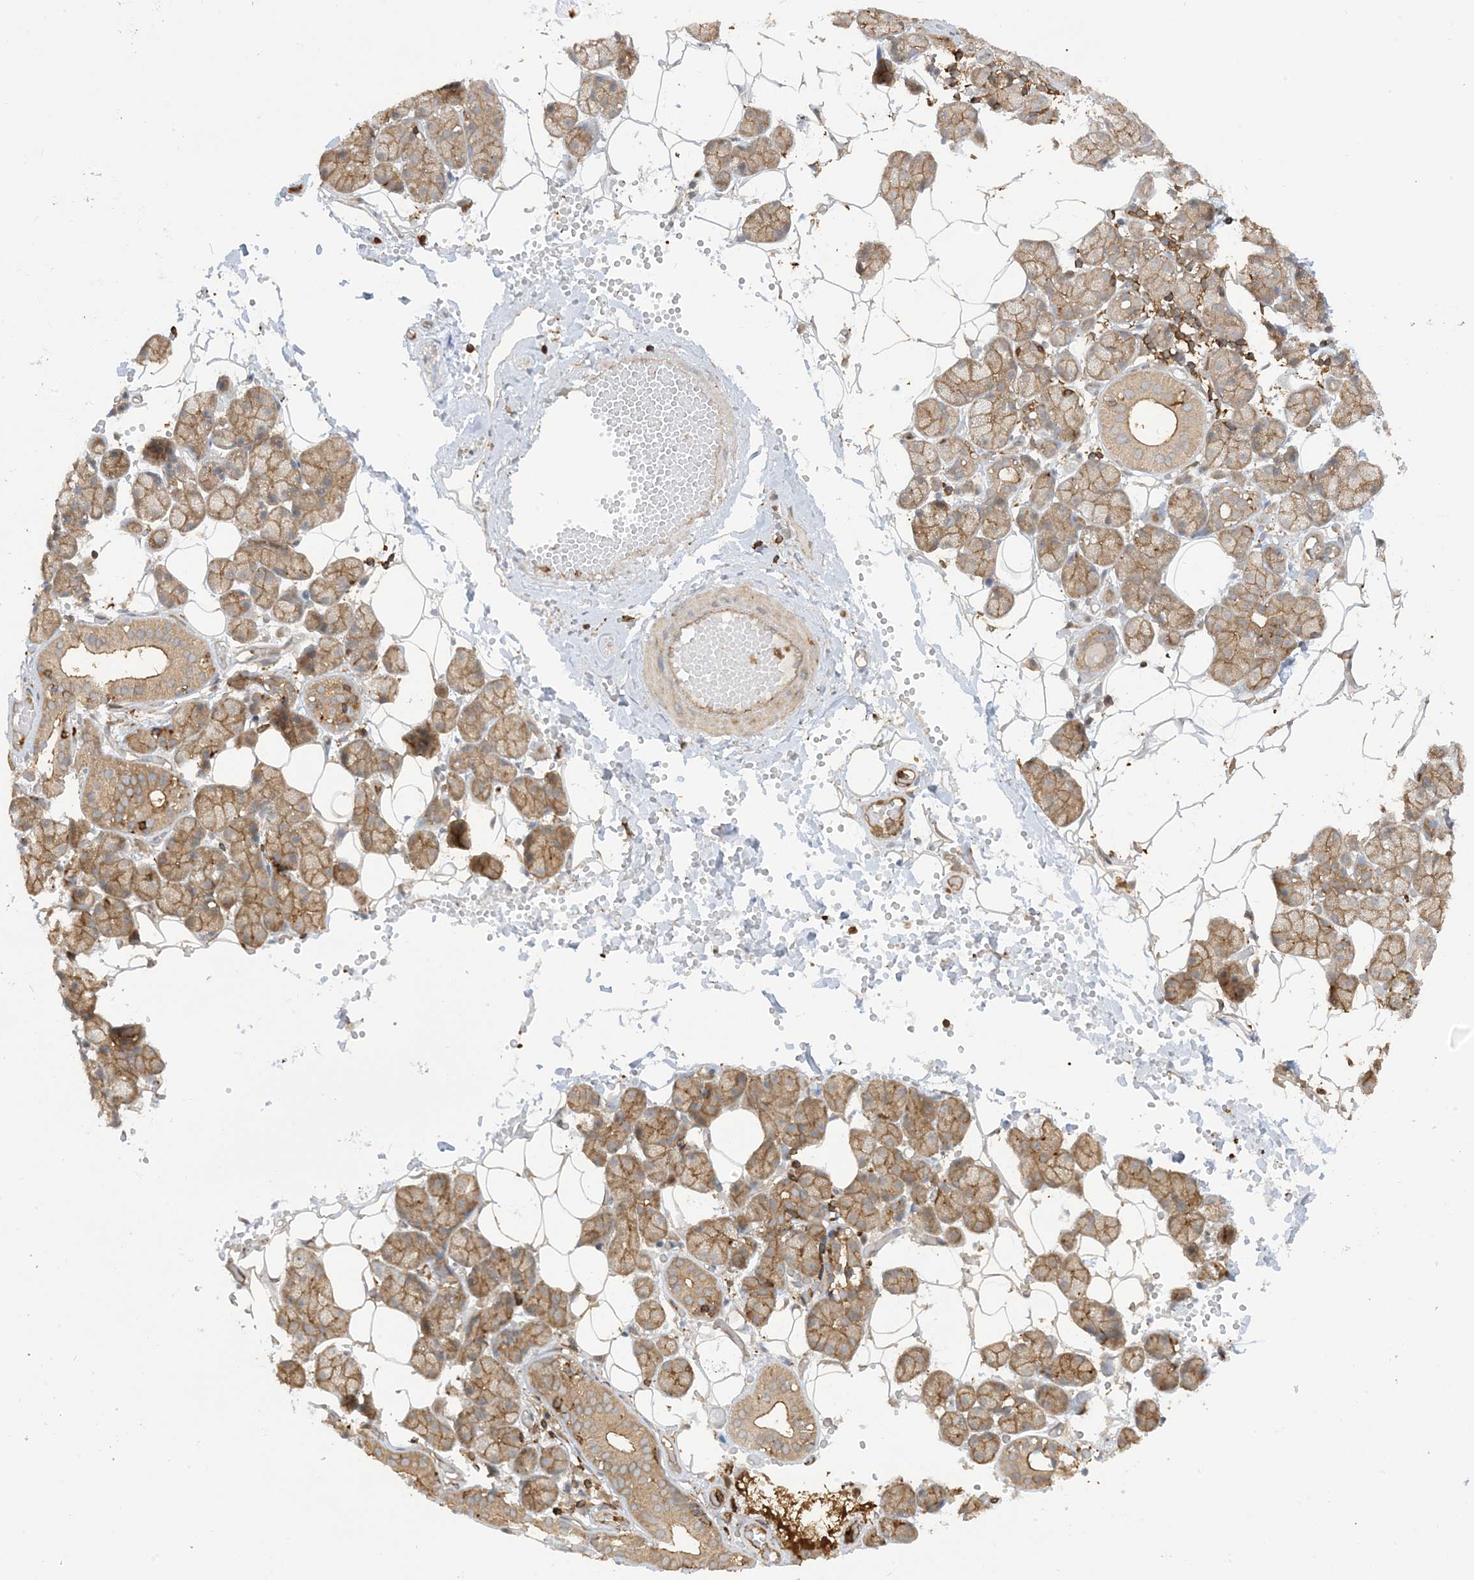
{"staining": {"intensity": "moderate", "quantity": ">75%", "location": "cytoplasmic/membranous"}, "tissue": "salivary gland", "cell_type": "Glandular cells", "image_type": "normal", "snomed": [{"axis": "morphology", "description": "Normal tissue, NOS"}, {"axis": "topography", "description": "Salivary gland"}], "caption": "A high-resolution photomicrograph shows immunohistochemistry staining of benign salivary gland, which shows moderate cytoplasmic/membranous positivity in approximately >75% of glandular cells. The staining was performed using DAB (3,3'-diaminobenzidine), with brown indicating positive protein expression. Nuclei are stained blue with hematoxylin.", "gene": "CAPZB", "patient": {"sex": "female", "age": 33}}